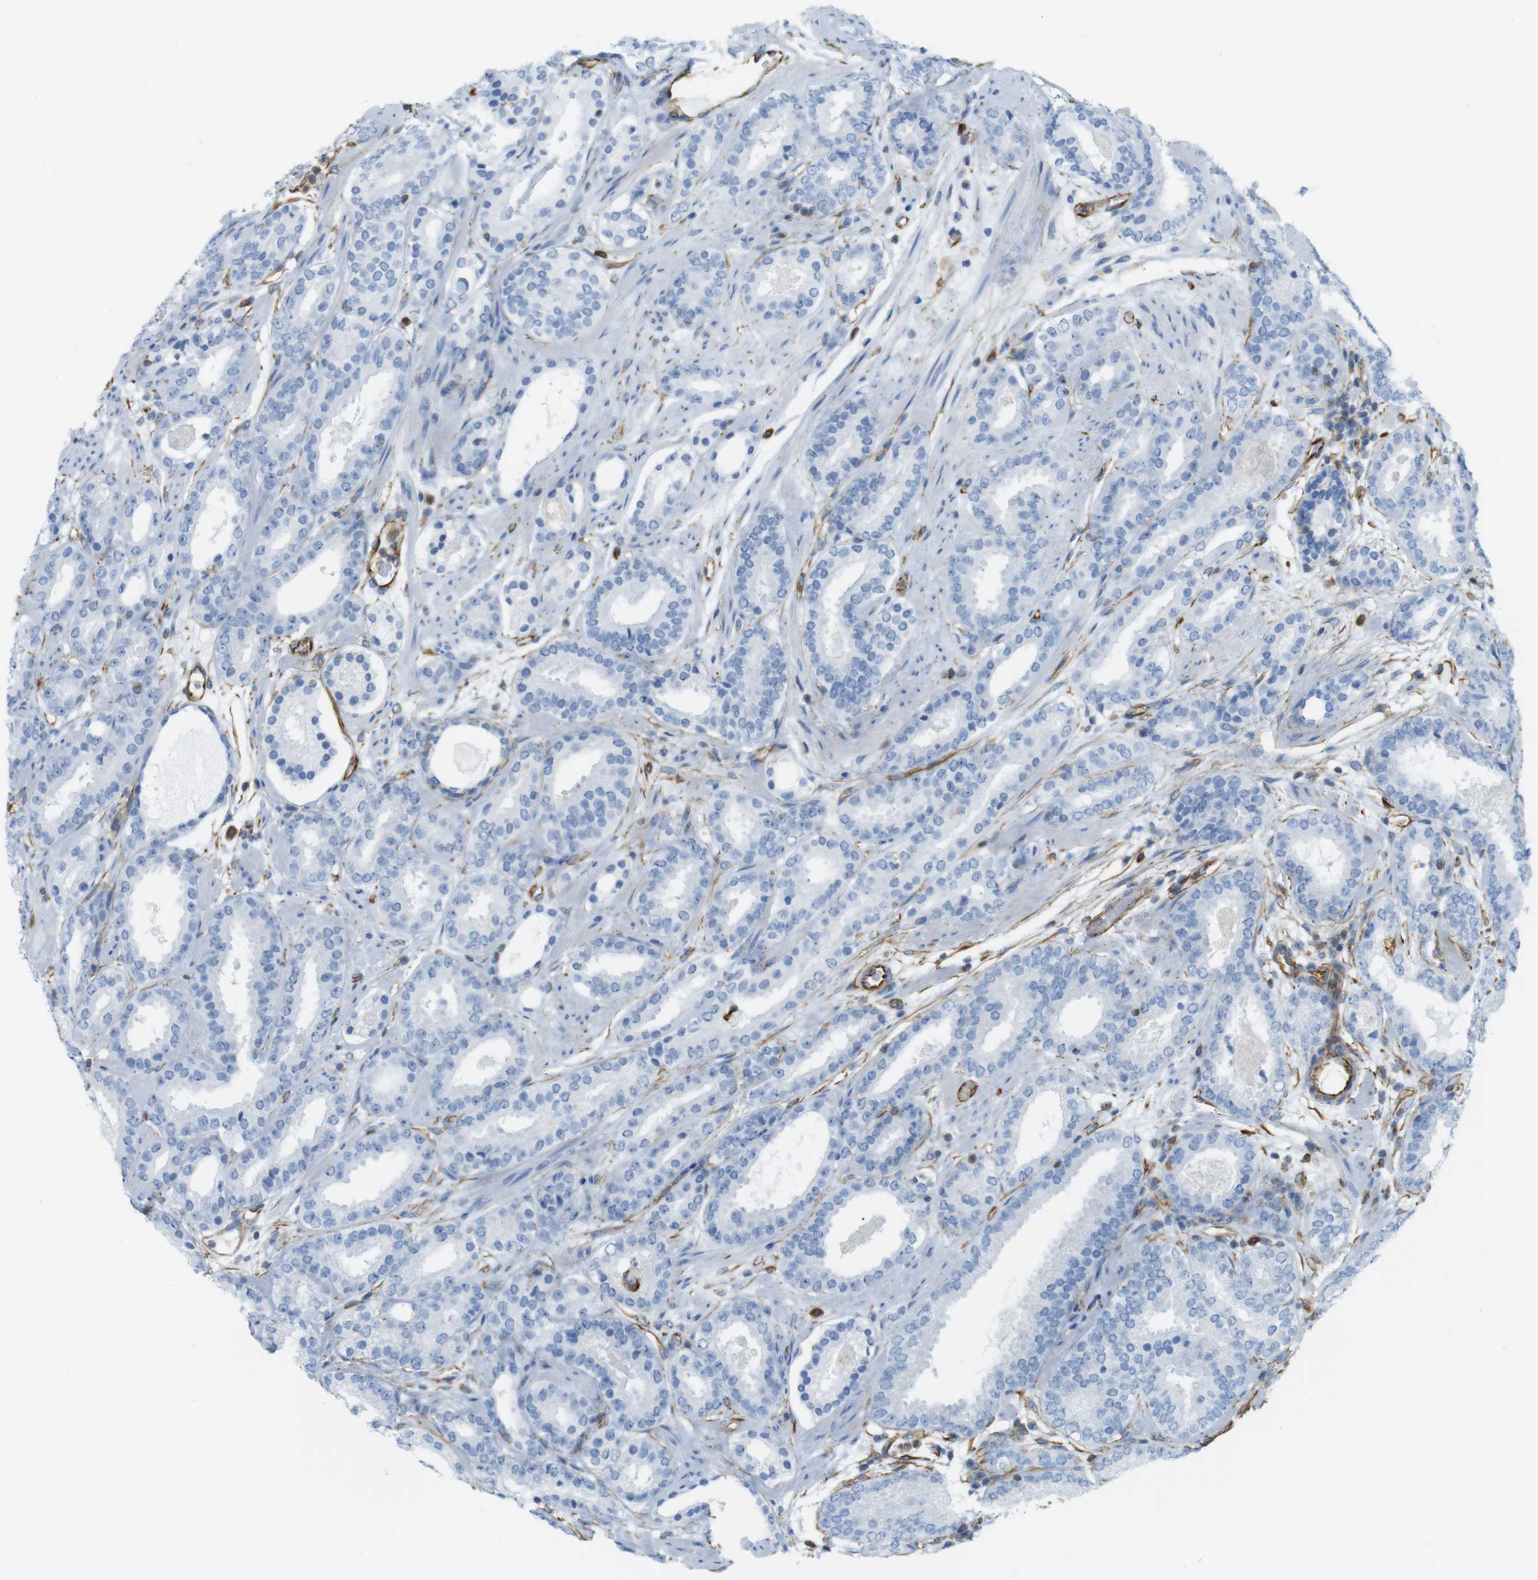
{"staining": {"intensity": "negative", "quantity": "none", "location": "none"}, "tissue": "prostate cancer", "cell_type": "Tumor cells", "image_type": "cancer", "snomed": [{"axis": "morphology", "description": "Adenocarcinoma, Low grade"}, {"axis": "topography", "description": "Prostate"}], "caption": "A high-resolution micrograph shows immunohistochemistry staining of prostate adenocarcinoma (low-grade), which exhibits no significant staining in tumor cells.", "gene": "MS4A10", "patient": {"sex": "male", "age": 69}}